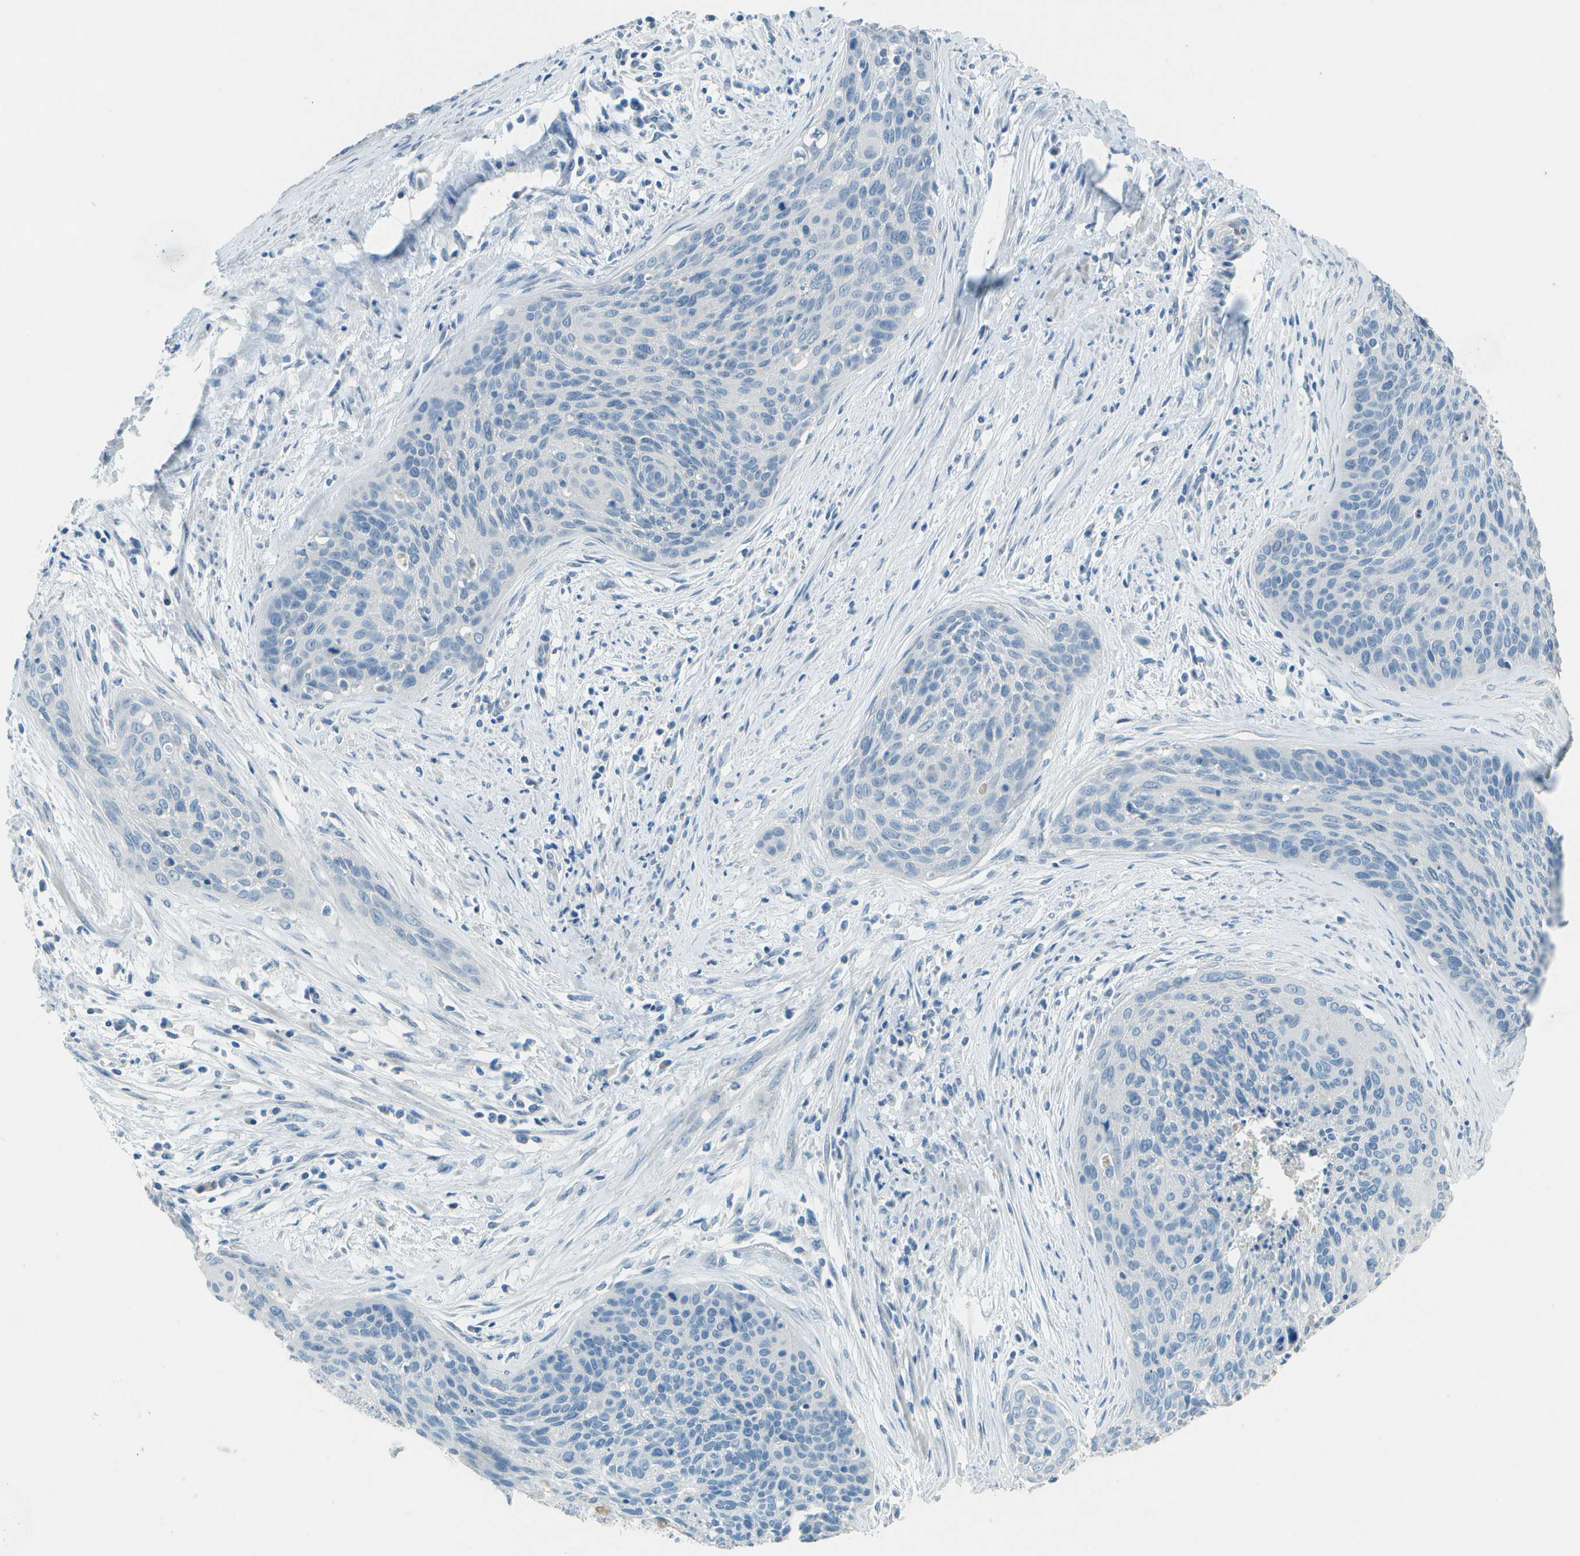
{"staining": {"intensity": "negative", "quantity": "none", "location": "none"}, "tissue": "cervical cancer", "cell_type": "Tumor cells", "image_type": "cancer", "snomed": [{"axis": "morphology", "description": "Squamous cell carcinoma, NOS"}, {"axis": "topography", "description": "Cervix"}], "caption": "DAB (3,3'-diaminobenzidine) immunohistochemical staining of cervical cancer shows no significant expression in tumor cells.", "gene": "LGI2", "patient": {"sex": "female", "age": 55}}